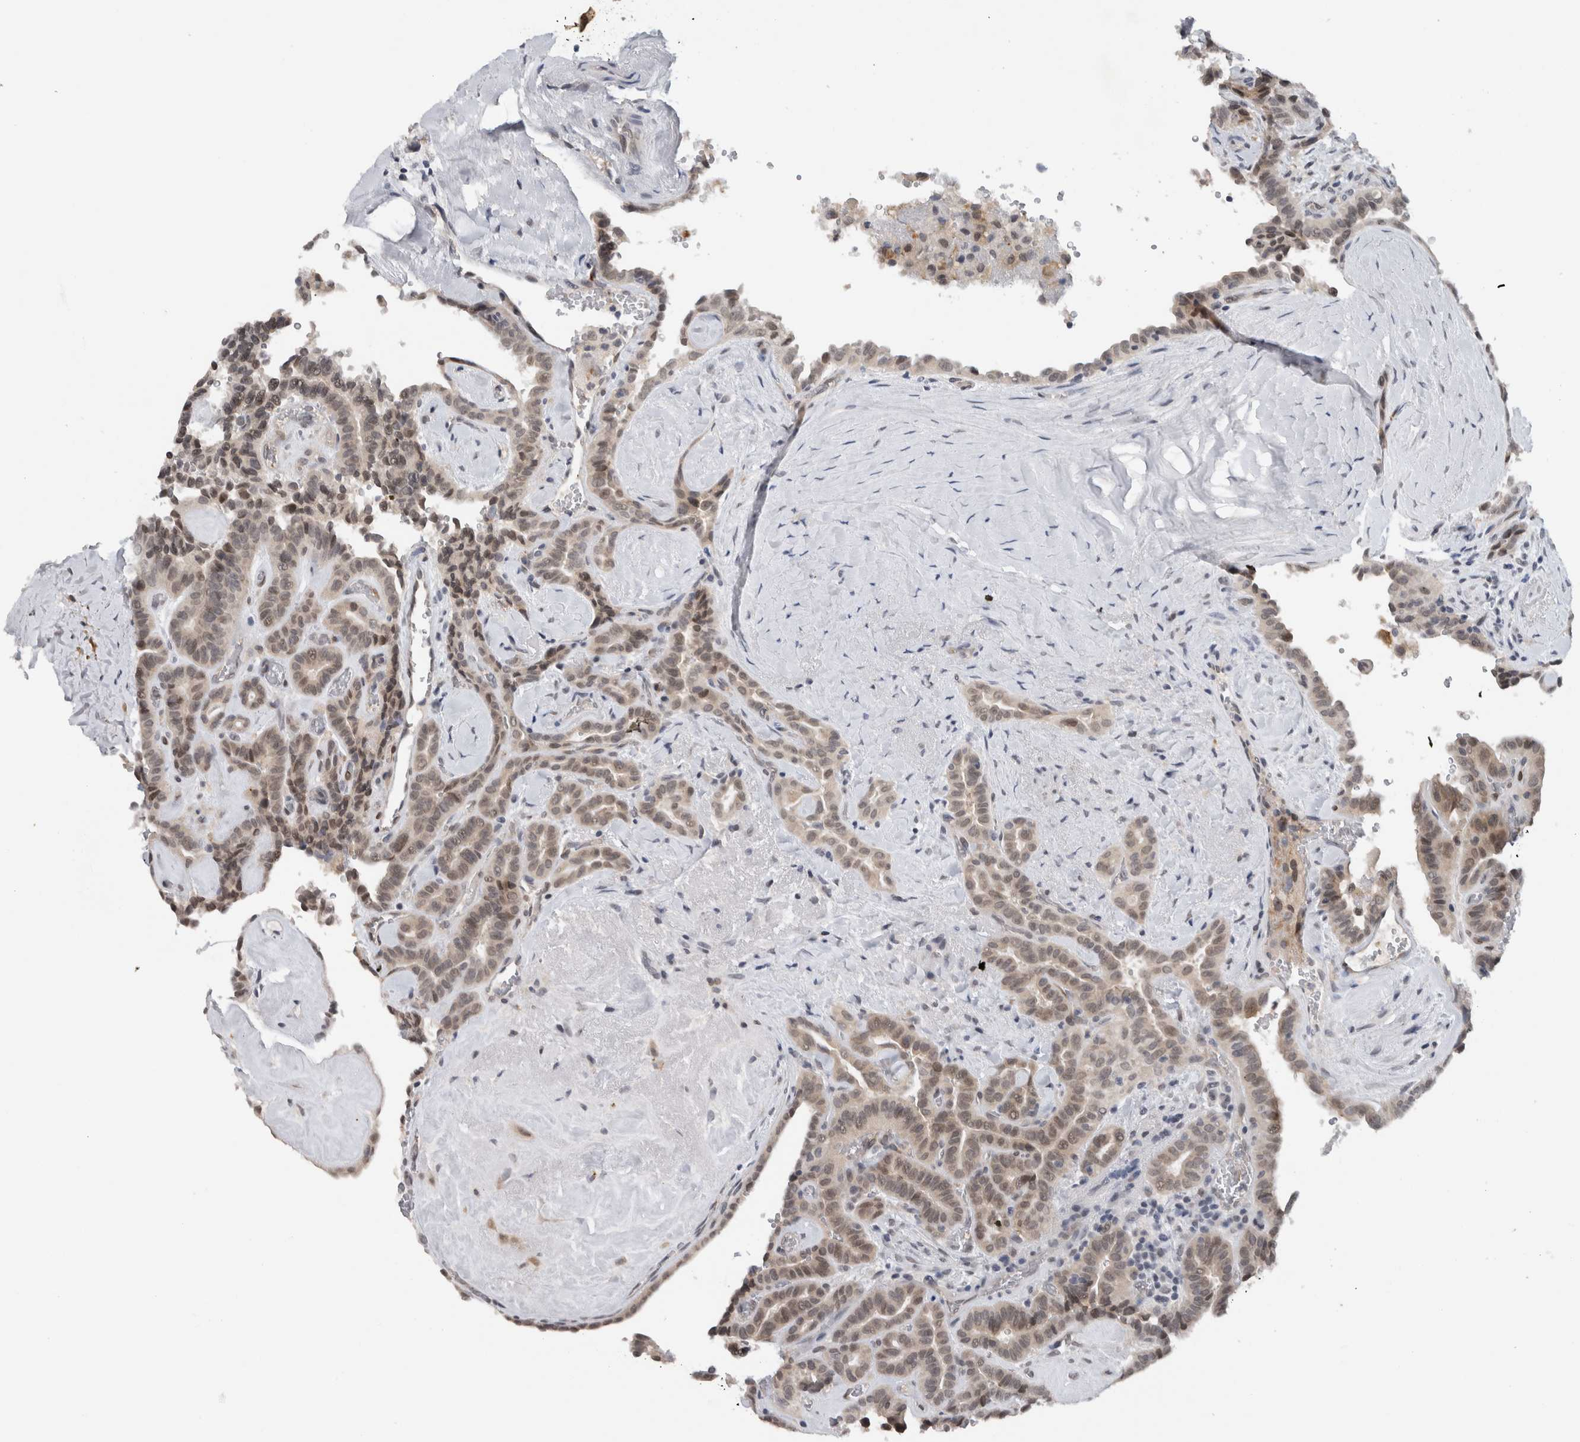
{"staining": {"intensity": "weak", "quantity": ">75%", "location": "cytoplasmic/membranous,nuclear"}, "tissue": "thyroid cancer", "cell_type": "Tumor cells", "image_type": "cancer", "snomed": [{"axis": "morphology", "description": "Papillary adenocarcinoma, NOS"}, {"axis": "topography", "description": "Thyroid gland"}], "caption": "About >75% of tumor cells in thyroid papillary adenocarcinoma exhibit weak cytoplasmic/membranous and nuclear protein staining as visualized by brown immunohistochemical staining.", "gene": "PRXL2A", "patient": {"sex": "male", "age": 77}}